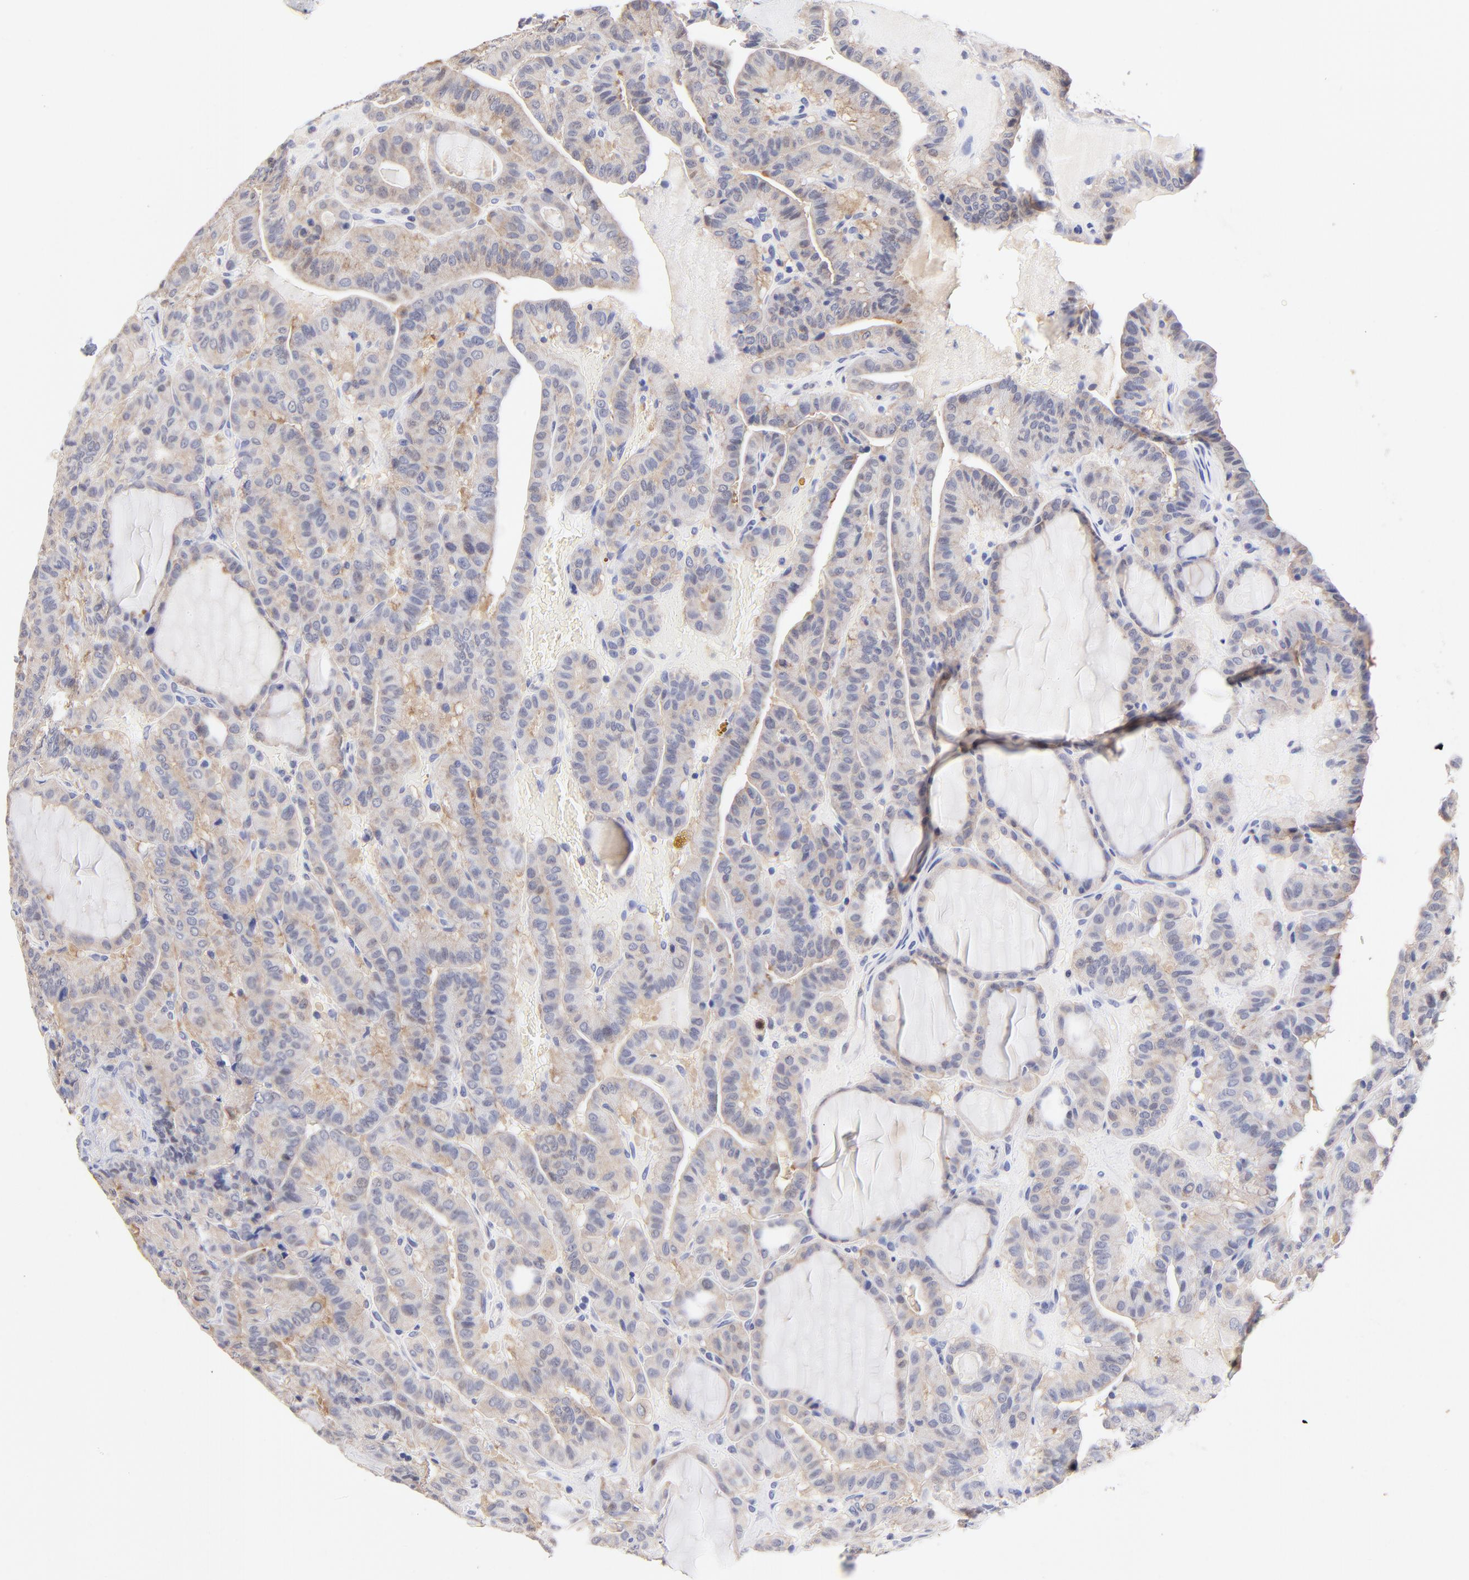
{"staining": {"intensity": "weak", "quantity": "25%-75%", "location": "cytoplasmic/membranous"}, "tissue": "thyroid cancer", "cell_type": "Tumor cells", "image_type": "cancer", "snomed": [{"axis": "morphology", "description": "Papillary adenocarcinoma, NOS"}, {"axis": "topography", "description": "Thyroid gland"}], "caption": "Immunohistochemistry (IHC) micrograph of neoplastic tissue: human thyroid cancer (papillary adenocarcinoma) stained using immunohistochemistry (IHC) demonstrates low levels of weak protein expression localized specifically in the cytoplasmic/membranous of tumor cells, appearing as a cytoplasmic/membranous brown color.", "gene": "ZNF155", "patient": {"sex": "male", "age": 77}}